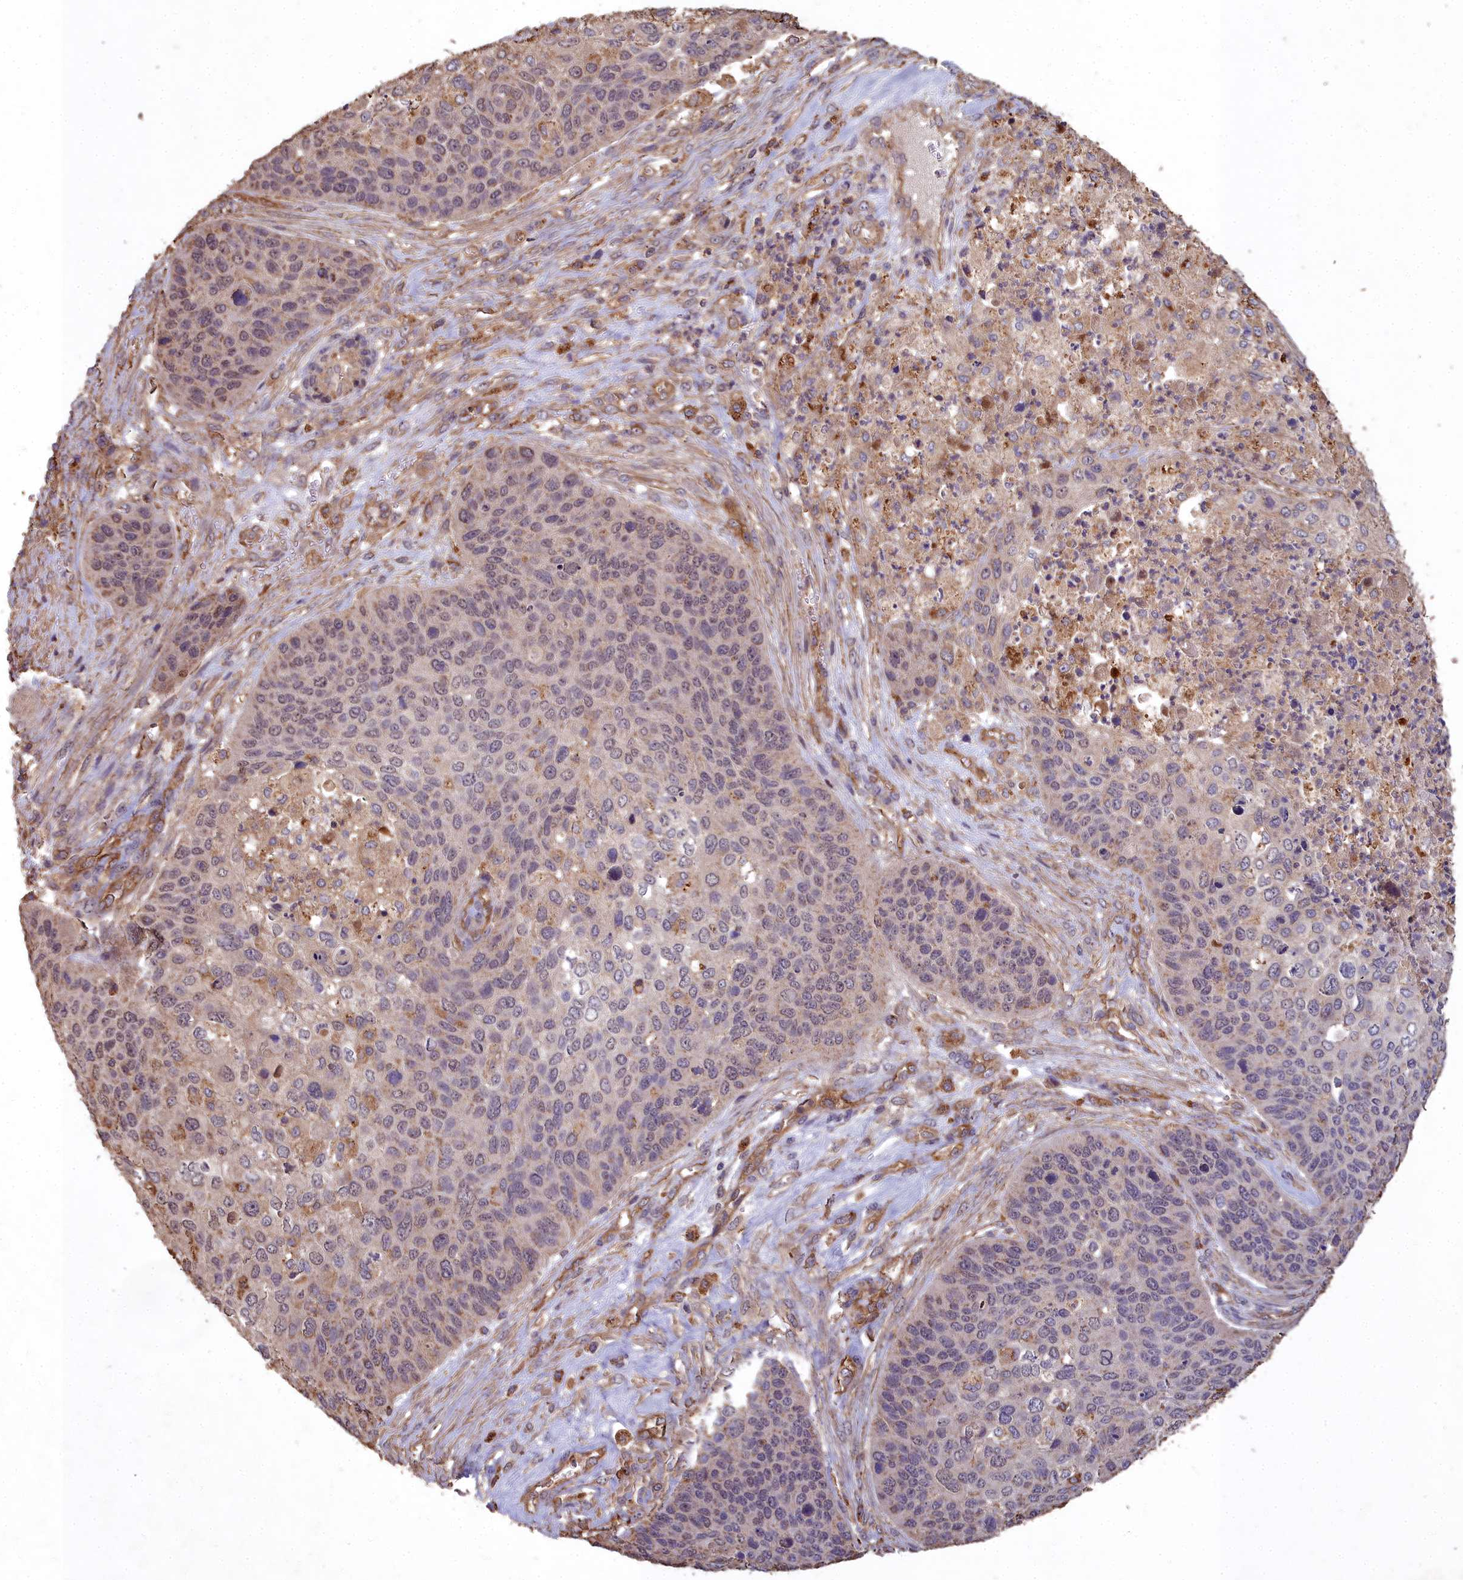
{"staining": {"intensity": "weak", "quantity": "25%-75%", "location": "cytoplasmic/membranous,nuclear"}, "tissue": "skin cancer", "cell_type": "Tumor cells", "image_type": "cancer", "snomed": [{"axis": "morphology", "description": "Basal cell carcinoma"}, {"axis": "topography", "description": "Skin"}], "caption": "Immunohistochemistry (DAB (3,3'-diaminobenzidine)) staining of basal cell carcinoma (skin) shows weak cytoplasmic/membranous and nuclear protein staining in approximately 25%-75% of tumor cells.", "gene": "CEMIP2", "patient": {"sex": "female", "age": 74}}